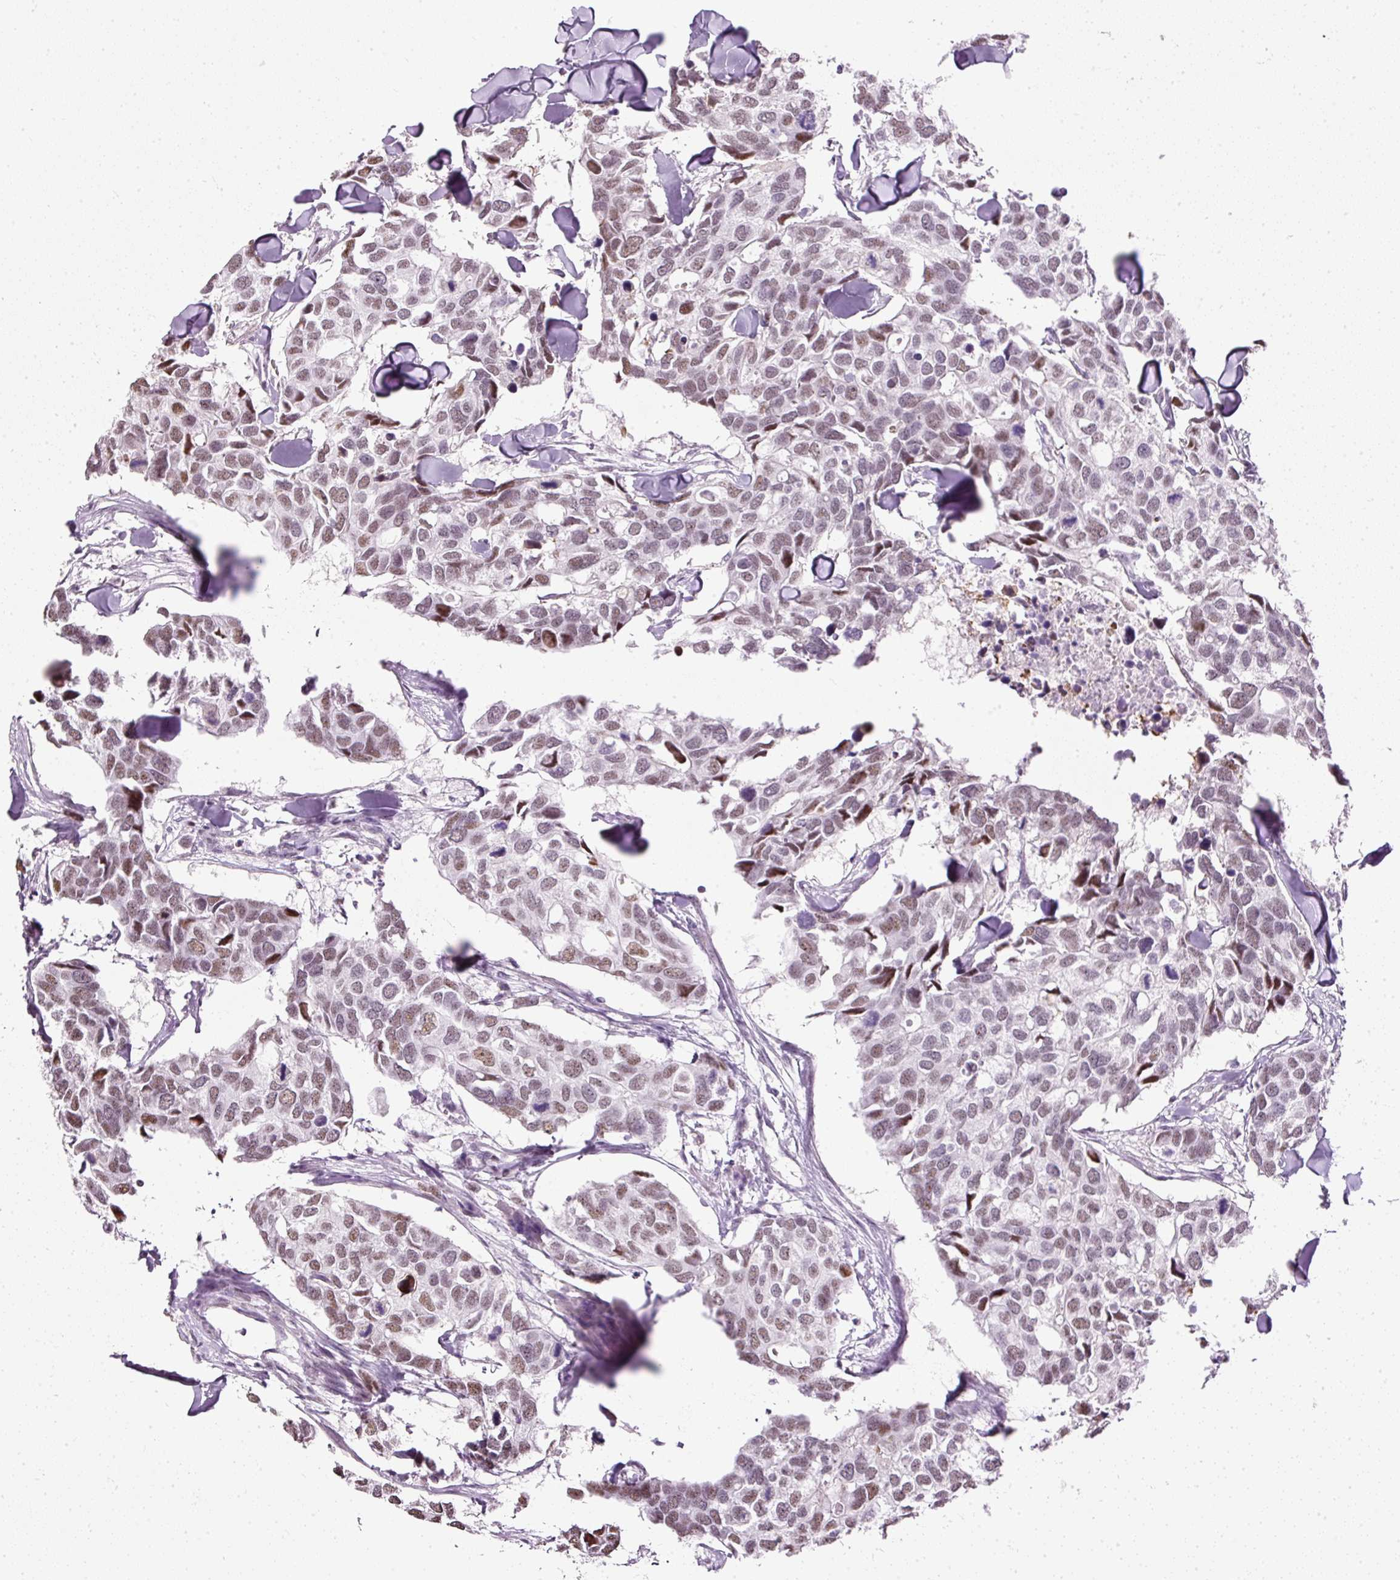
{"staining": {"intensity": "moderate", "quantity": ">75%", "location": "nuclear"}, "tissue": "breast cancer", "cell_type": "Tumor cells", "image_type": "cancer", "snomed": [{"axis": "morphology", "description": "Duct carcinoma"}, {"axis": "topography", "description": "Breast"}], "caption": "This histopathology image shows IHC staining of human breast invasive ductal carcinoma, with medium moderate nuclear expression in about >75% of tumor cells.", "gene": "PDE6B", "patient": {"sex": "female", "age": 83}}